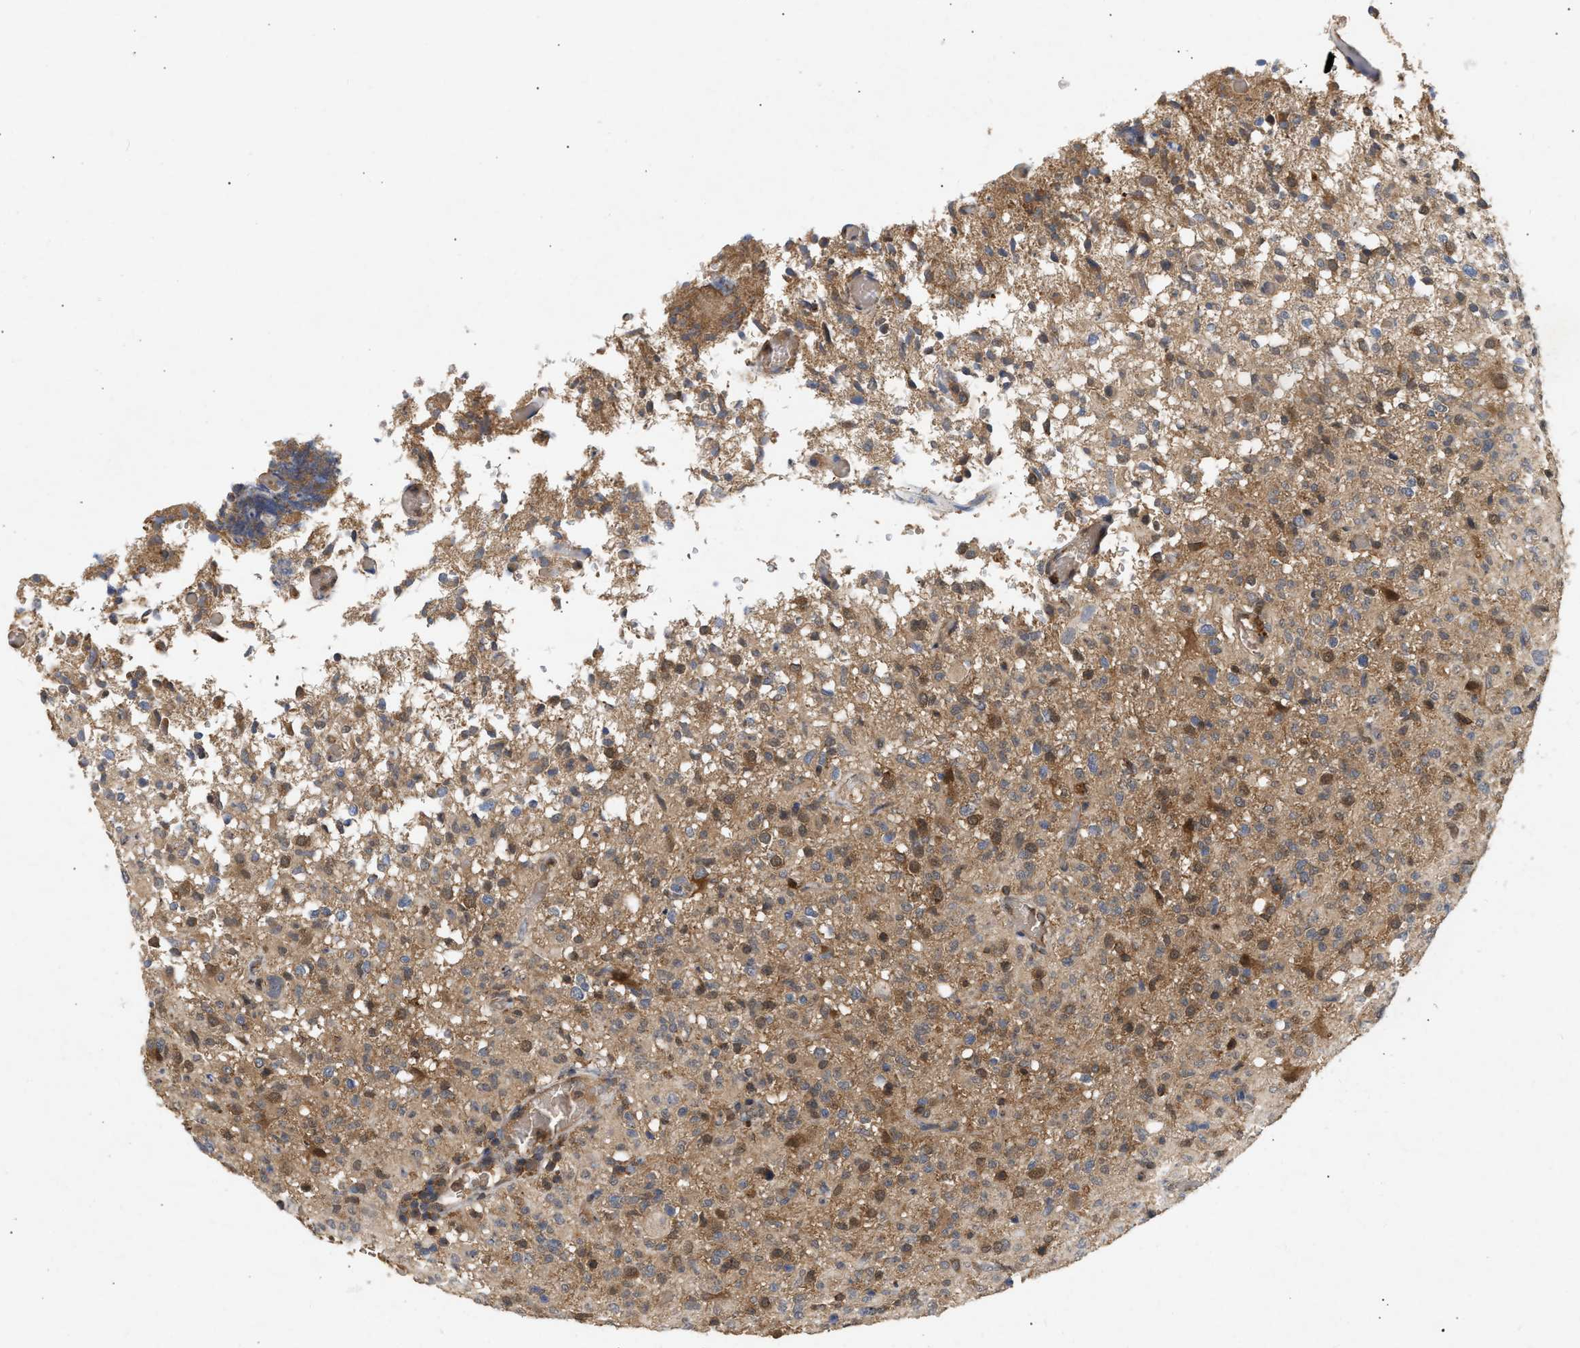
{"staining": {"intensity": "moderate", "quantity": ">75%", "location": "cytoplasmic/membranous,nuclear"}, "tissue": "glioma", "cell_type": "Tumor cells", "image_type": "cancer", "snomed": [{"axis": "morphology", "description": "Glioma, malignant, High grade"}, {"axis": "topography", "description": "Brain"}], "caption": "Brown immunohistochemical staining in high-grade glioma (malignant) reveals moderate cytoplasmic/membranous and nuclear expression in about >75% of tumor cells. The staining is performed using DAB brown chromogen to label protein expression. The nuclei are counter-stained blue using hematoxylin.", "gene": "FITM1", "patient": {"sex": "female", "age": 57}}